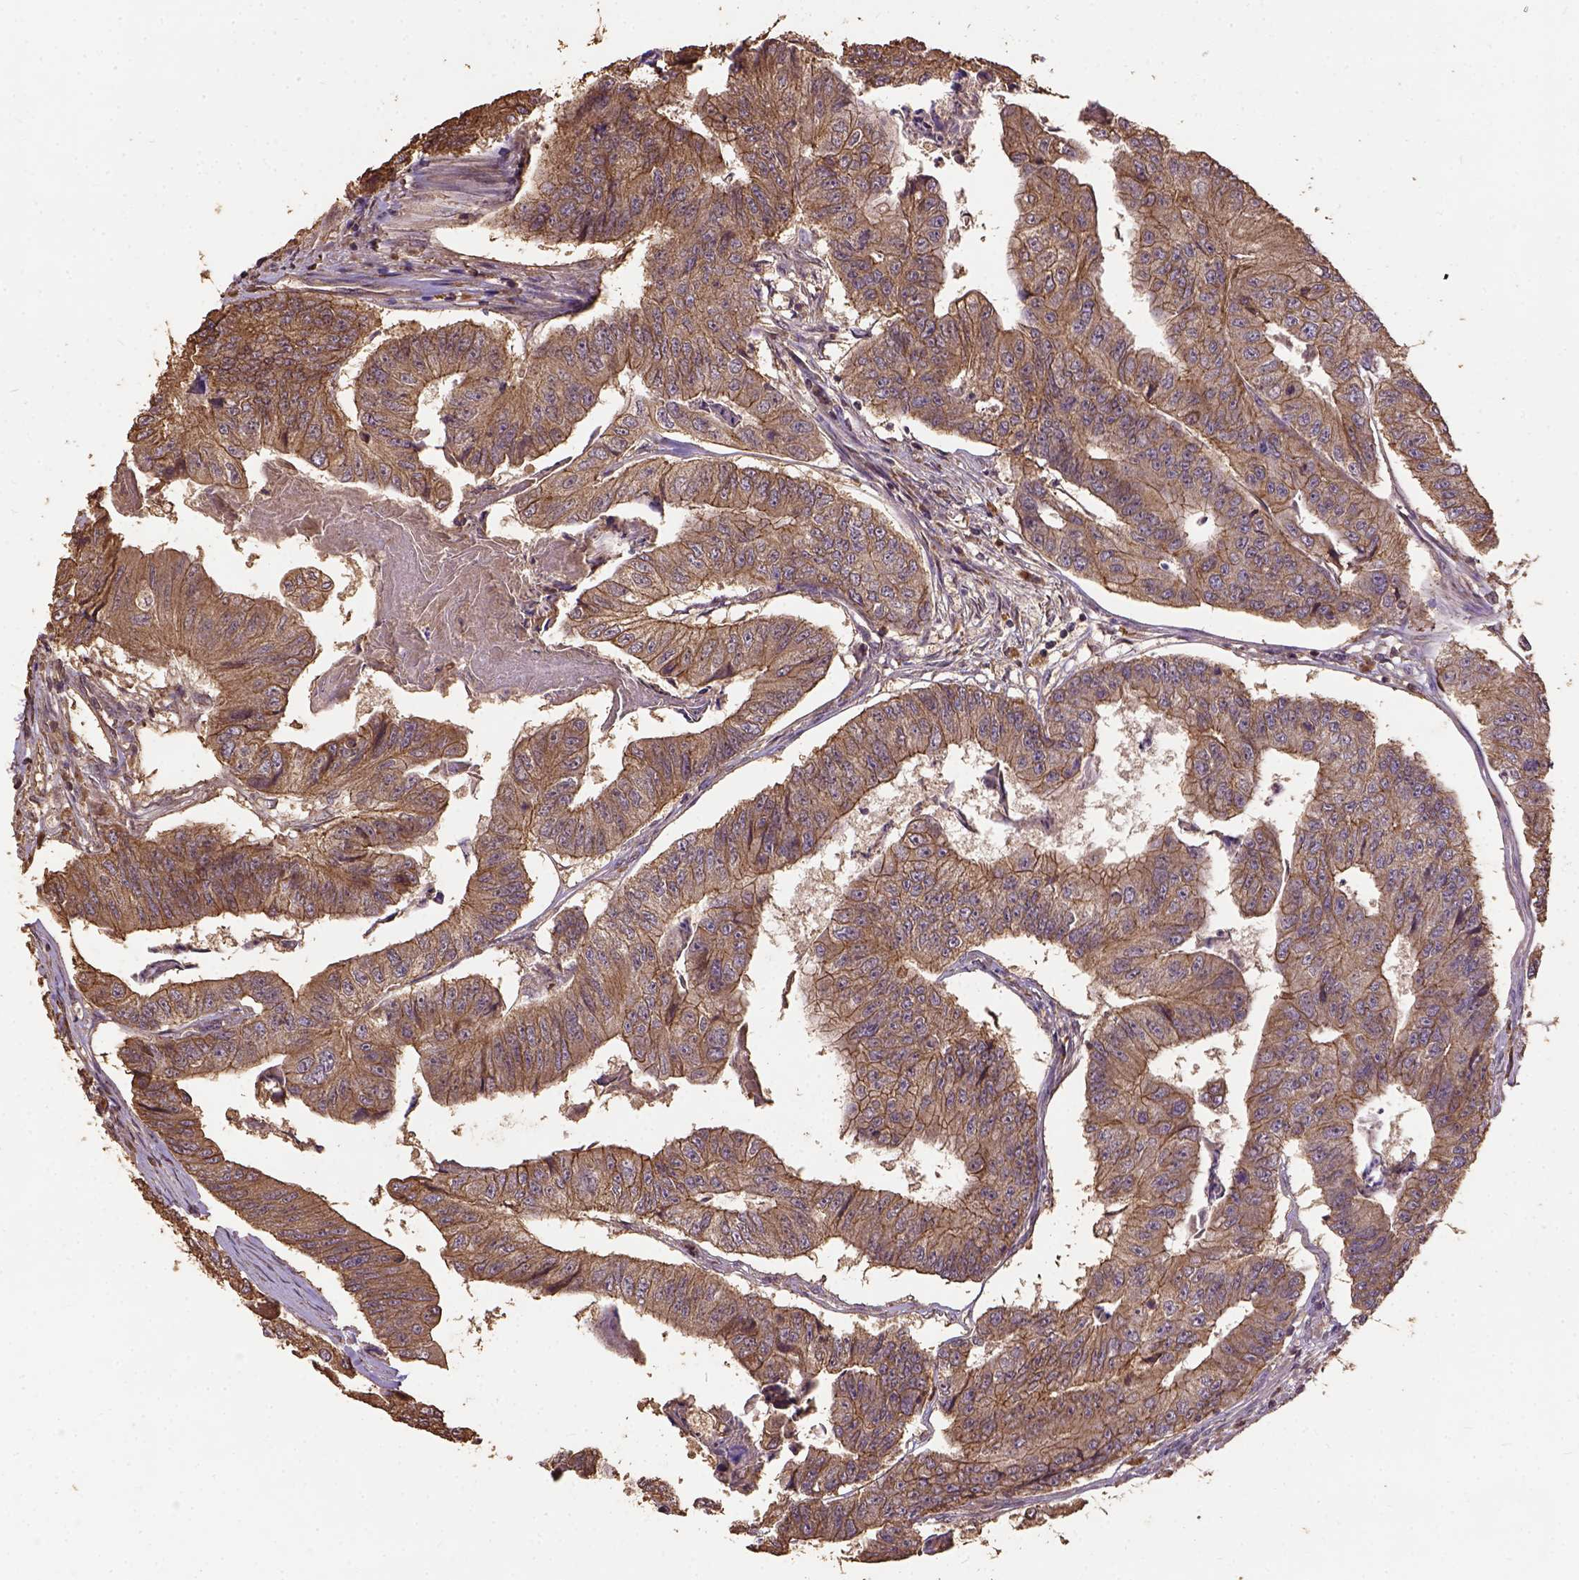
{"staining": {"intensity": "moderate", "quantity": "25%-75%", "location": "cytoplasmic/membranous"}, "tissue": "colorectal cancer", "cell_type": "Tumor cells", "image_type": "cancer", "snomed": [{"axis": "morphology", "description": "Adenocarcinoma, NOS"}, {"axis": "topography", "description": "Colon"}], "caption": "An immunohistochemistry (IHC) image of neoplastic tissue is shown. Protein staining in brown shows moderate cytoplasmic/membranous positivity in colorectal cancer (adenocarcinoma) within tumor cells.", "gene": "ATP1B3", "patient": {"sex": "female", "age": 67}}